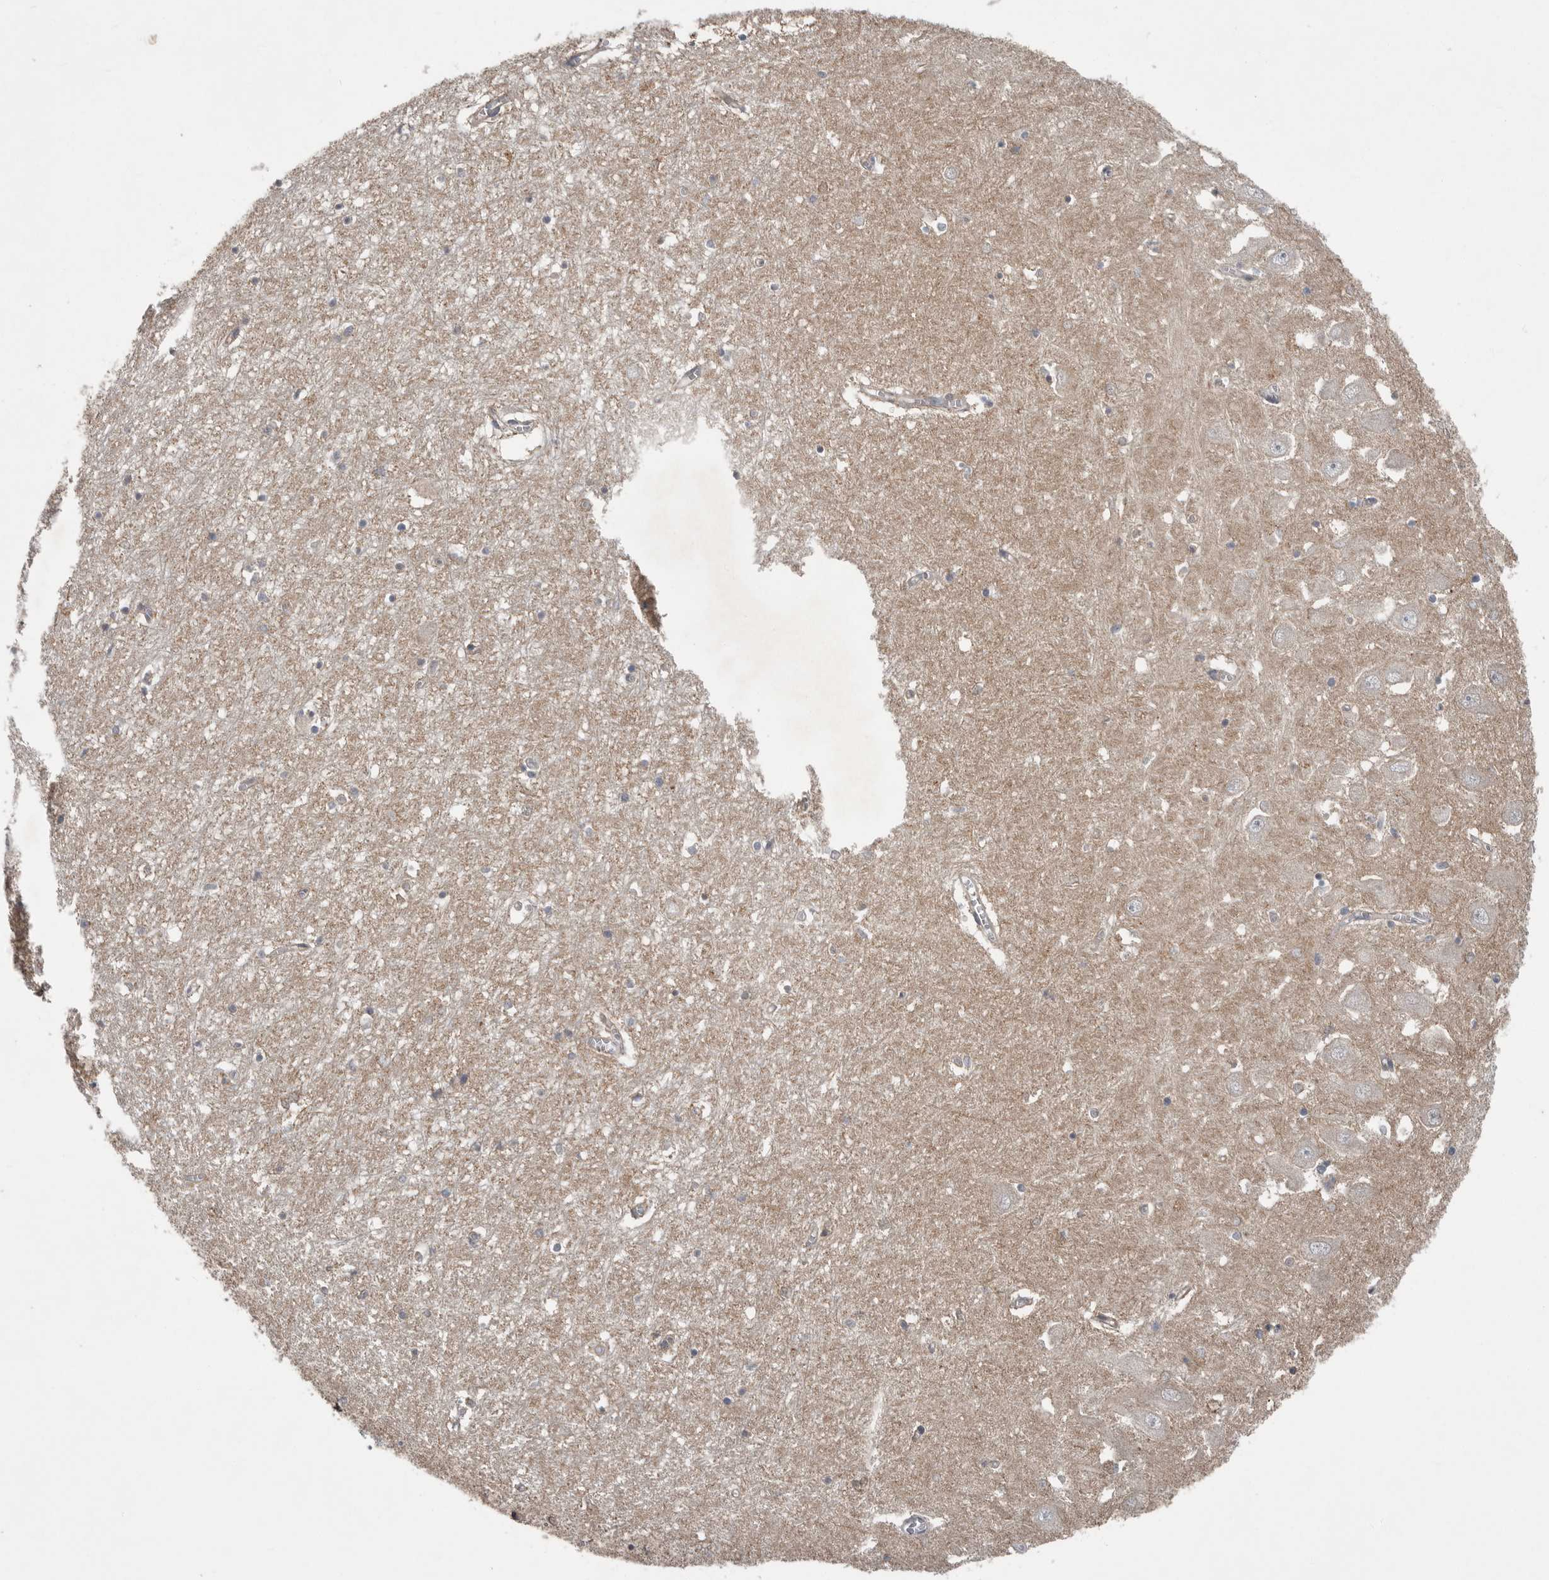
{"staining": {"intensity": "weak", "quantity": "25%-75%", "location": "cytoplasmic/membranous"}, "tissue": "hippocampus", "cell_type": "Glial cells", "image_type": "normal", "snomed": [{"axis": "morphology", "description": "Normal tissue, NOS"}, {"axis": "topography", "description": "Hippocampus"}], "caption": "Protein positivity by immunohistochemistry (IHC) reveals weak cytoplasmic/membranous expression in approximately 25%-75% of glial cells in unremarkable hippocampus. (DAB (3,3'-diaminobenzidine) = brown stain, brightfield microscopy at high magnification).", "gene": "SCP2", "patient": {"sex": "male", "age": 70}}